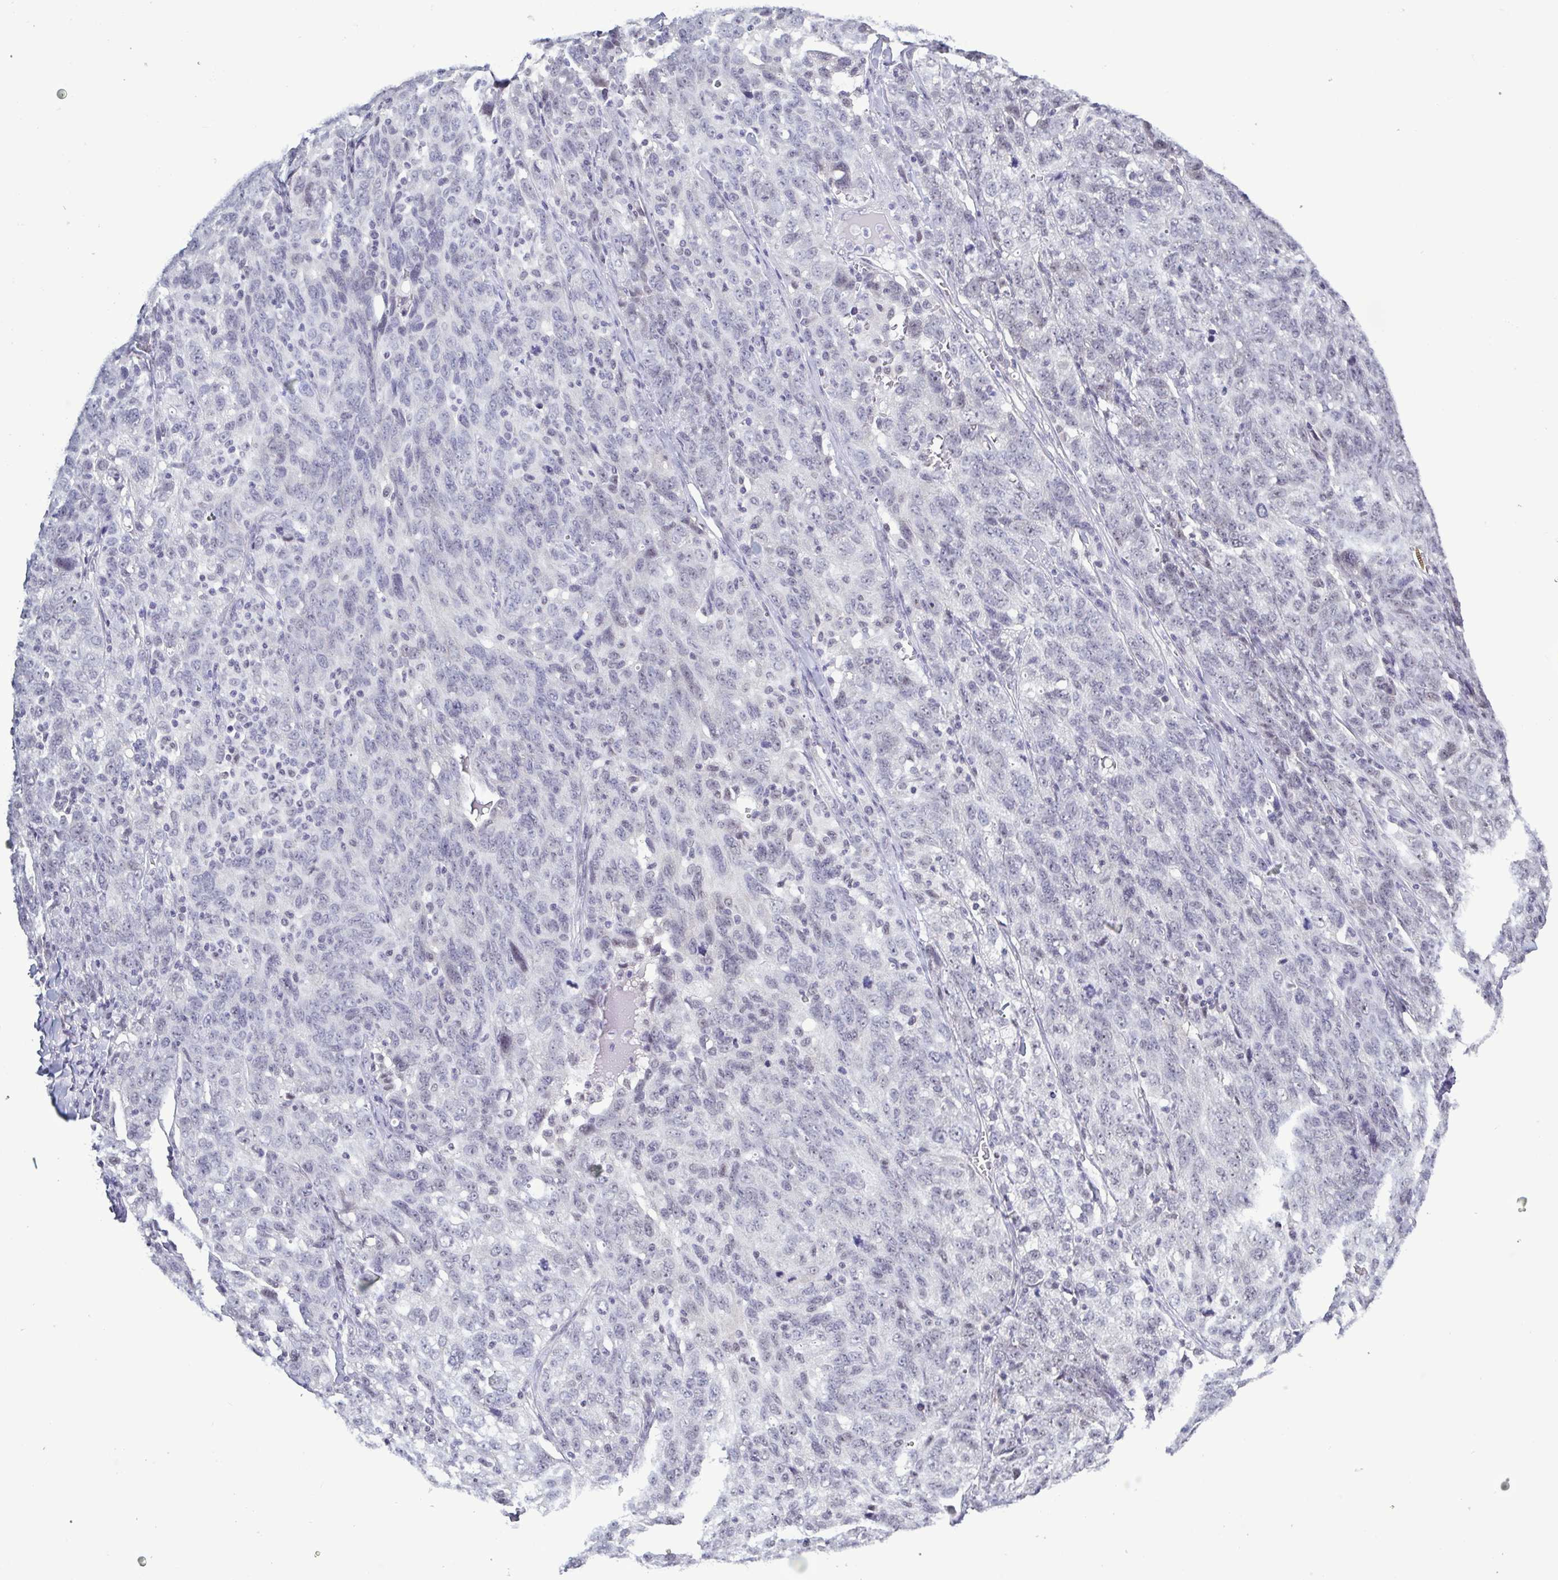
{"staining": {"intensity": "negative", "quantity": "none", "location": "none"}, "tissue": "ovarian cancer", "cell_type": "Tumor cells", "image_type": "cancer", "snomed": [{"axis": "morphology", "description": "Cystadenocarcinoma, serous, NOS"}, {"axis": "topography", "description": "Ovary"}], "caption": "The histopathology image demonstrates no staining of tumor cells in ovarian cancer (serous cystadenocarcinoma).", "gene": "TMEM92", "patient": {"sex": "female", "age": 71}}